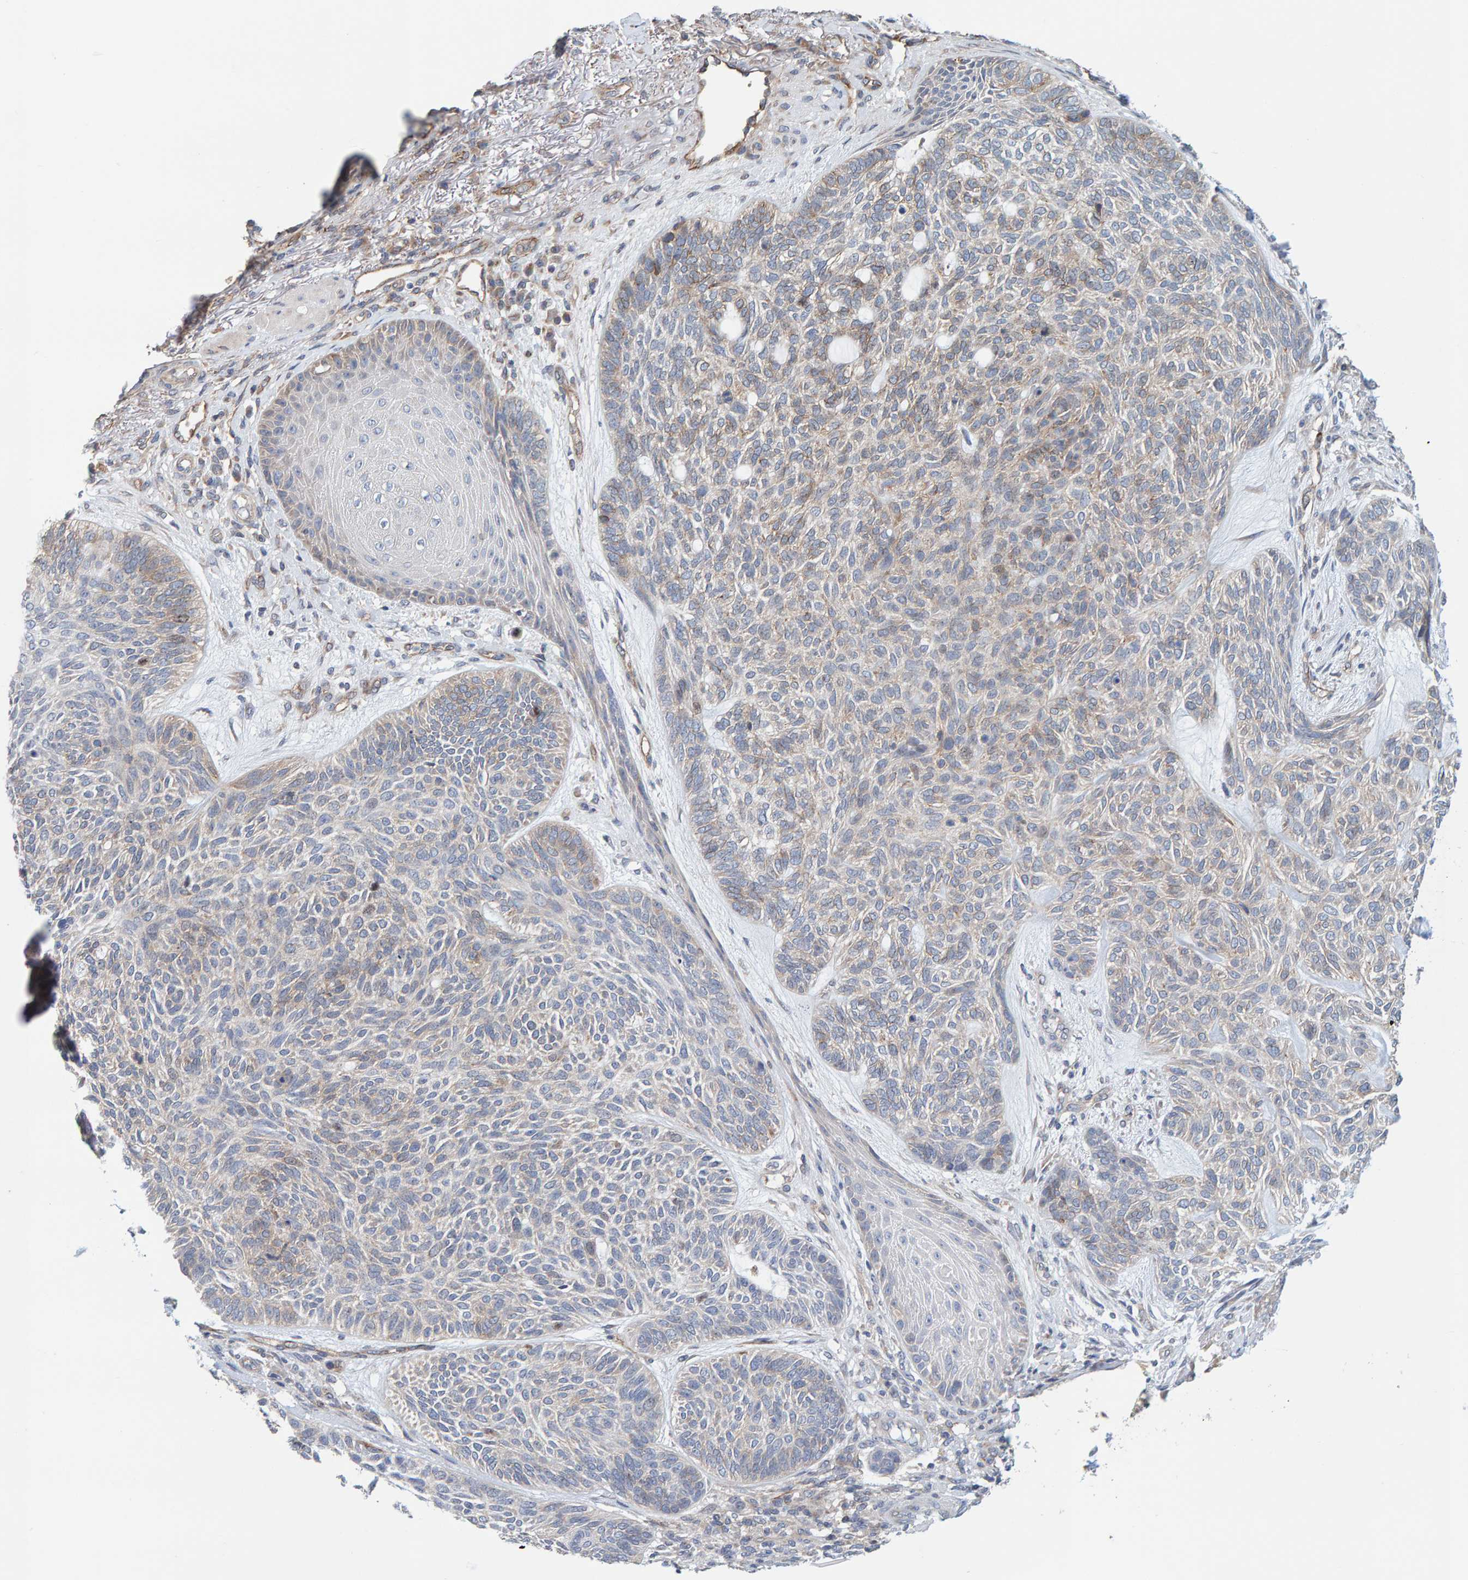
{"staining": {"intensity": "weak", "quantity": "<25%", "location": "cytoplasmic/membranous"}, "tissue": "skin cancer", "cell_type": "Tumor cells", "image_type": "cancer", "snomed": [{"axis": "morphology", "description": "Basal cell carcinoma"}, {"axis": "topography", "description": "Skin"}], "caption": "Immunohistochemical staining of skin cancer exhibits no significant positivity in tumor cells.", "gene": "RGP1", "patient": {"sex": "male", "age": 55}}